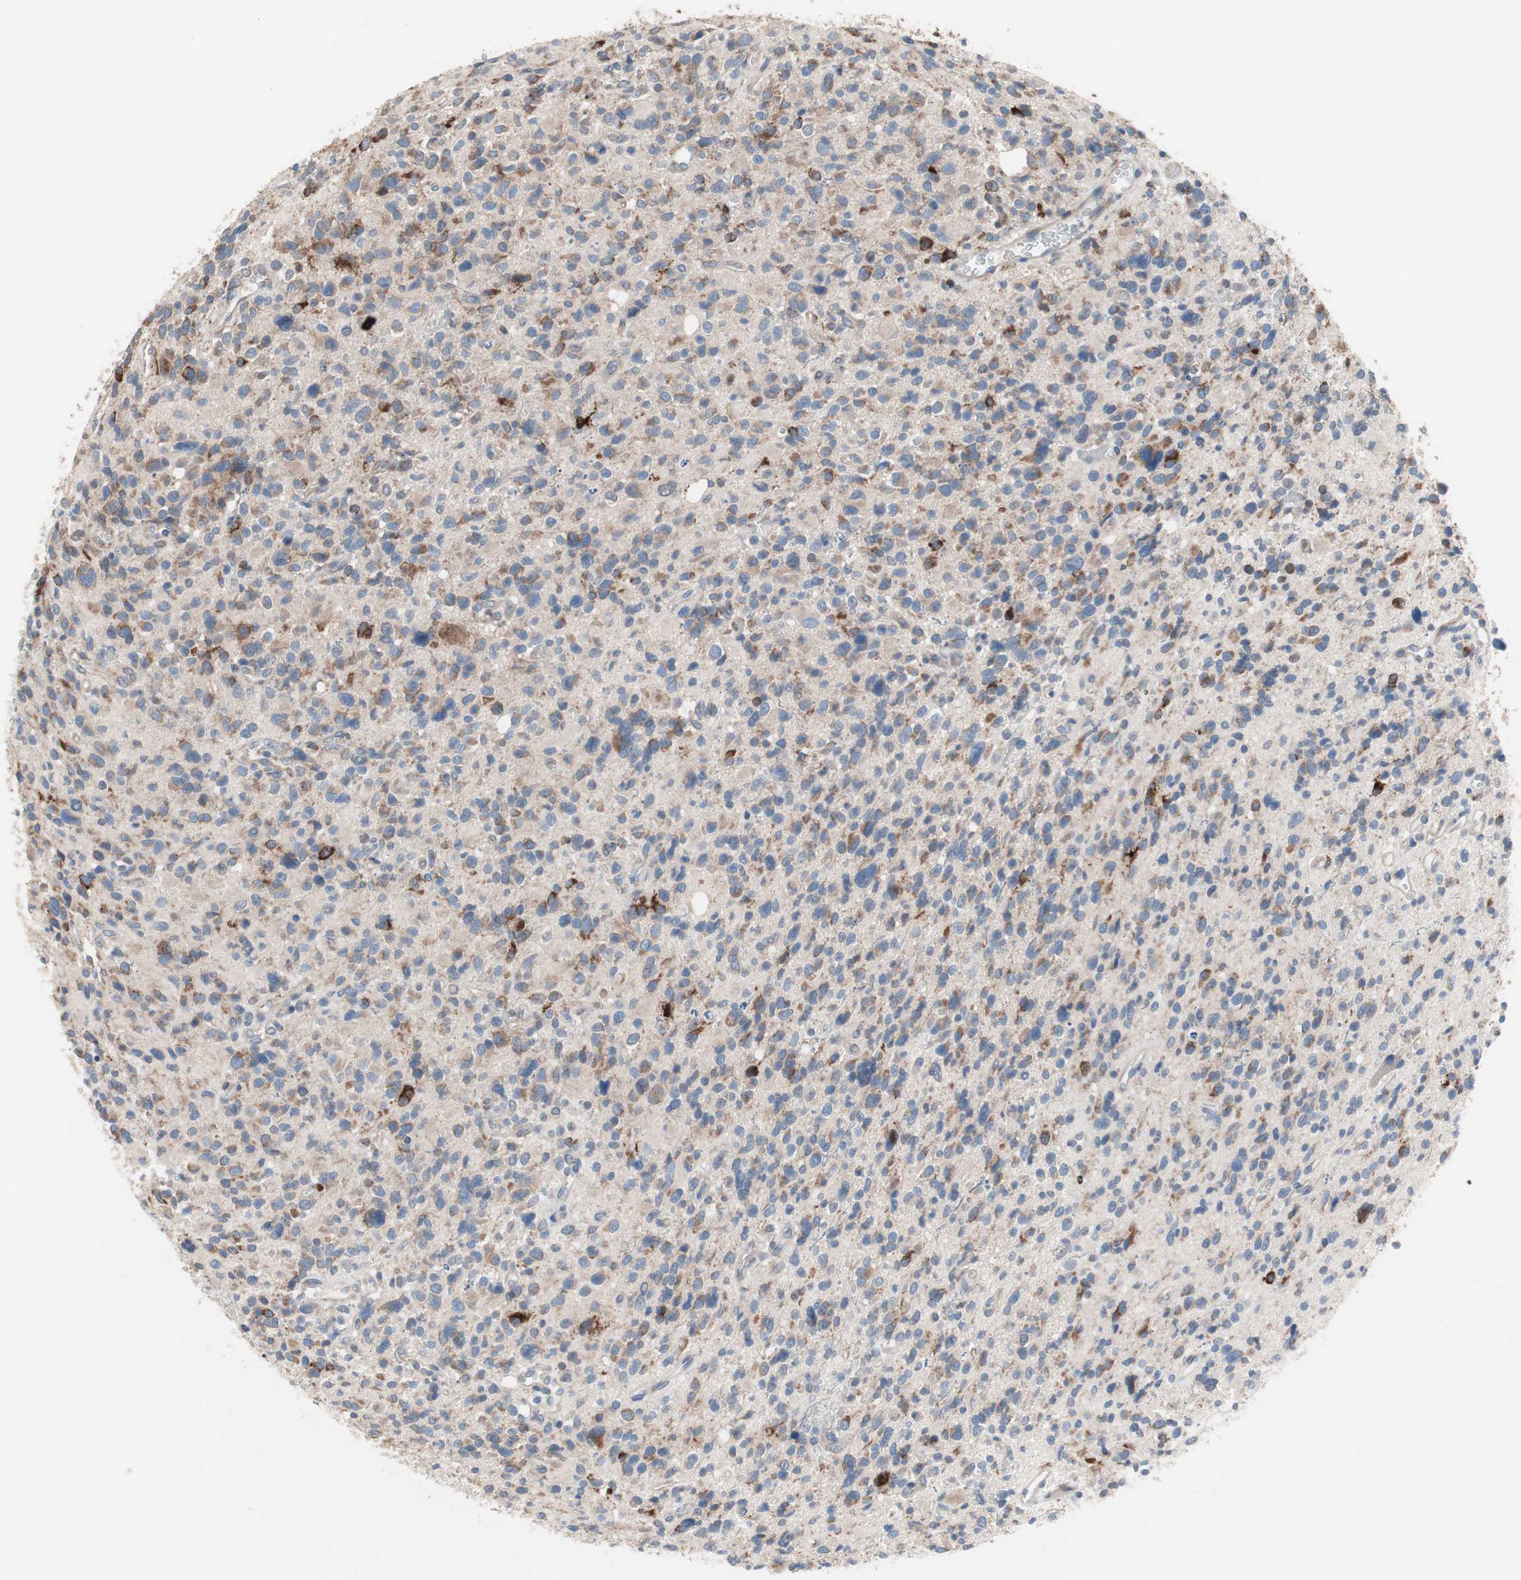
{"staining": {"intensity": "moderate", "quantity": "25%-75%", "location": "cytoplasmic/membranous"}, "tissue": "glioma", "cell_type": "Tumor cells", "image_type": "cancer", "snomed": [{"axis": "morphology", "description": "Glioma, malignant, High grade"}, {"axis": "topography", "description": "Brain"}], "caption": "Moderate cytoplasmic/membranous protein staining is present in about 25%-75% of tumor cells in malignant high-grade glioma.", "gene": "SLC27A4", "patient": {"sex": "male", "age": 48}}